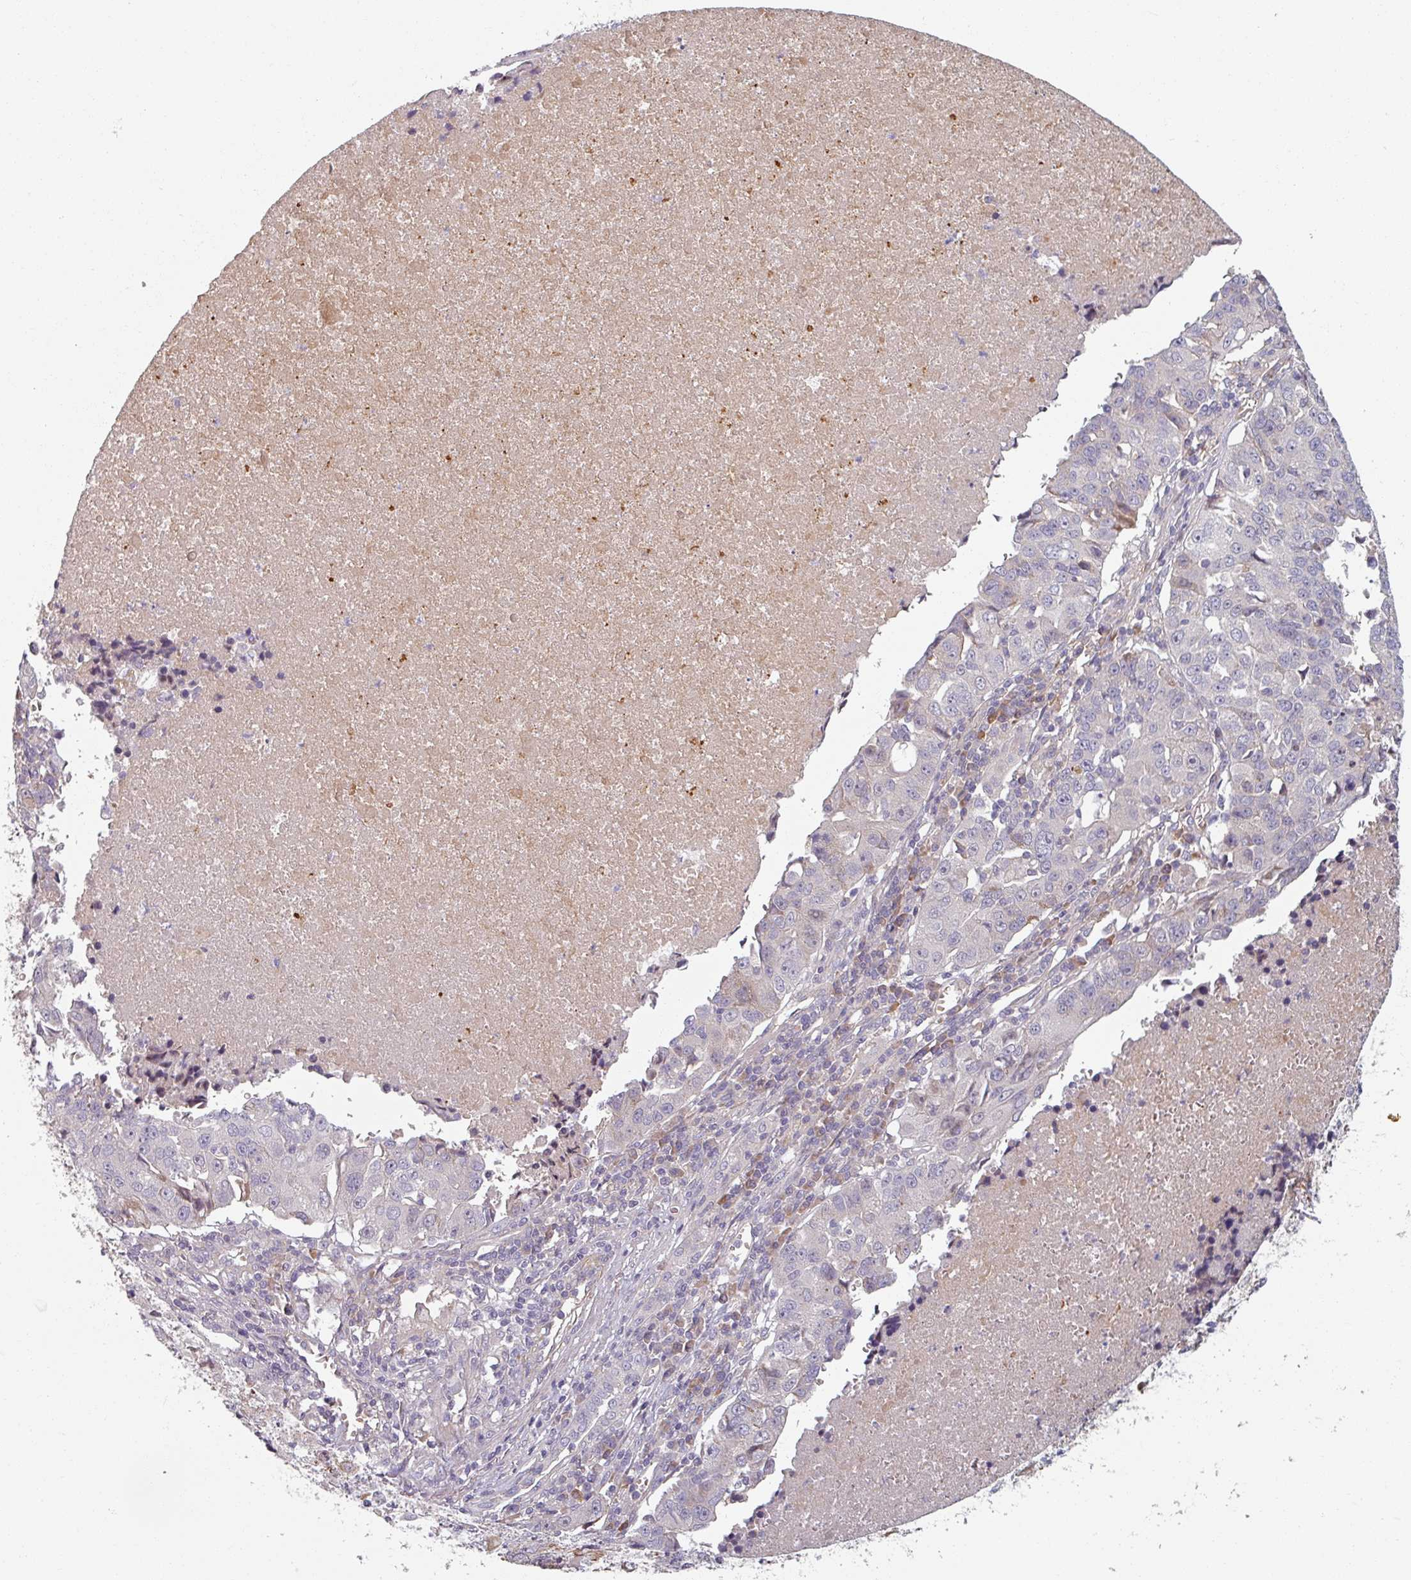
{"staining": {"intensity": "negative", "quantity": "none", "location": "none"}, "tissue": "lung cancer", "cell_type": "Tumor cells", "image_type": "cancer", "snomed": [{"axis": "morphology", "description": "Squamous cell carcinoma, NOS"}, {"axis": "topography", "description": "Lung"}], "caption": "Lung cancer was stained to show a protein in brown. There is no significant staining in tumor cells. The staining is performed using DAB brown chromogen with nuclei counter-stained in using hematoxylin.", "gene": "C4BPB", "patient": {"sex": "female", "age": 66}}